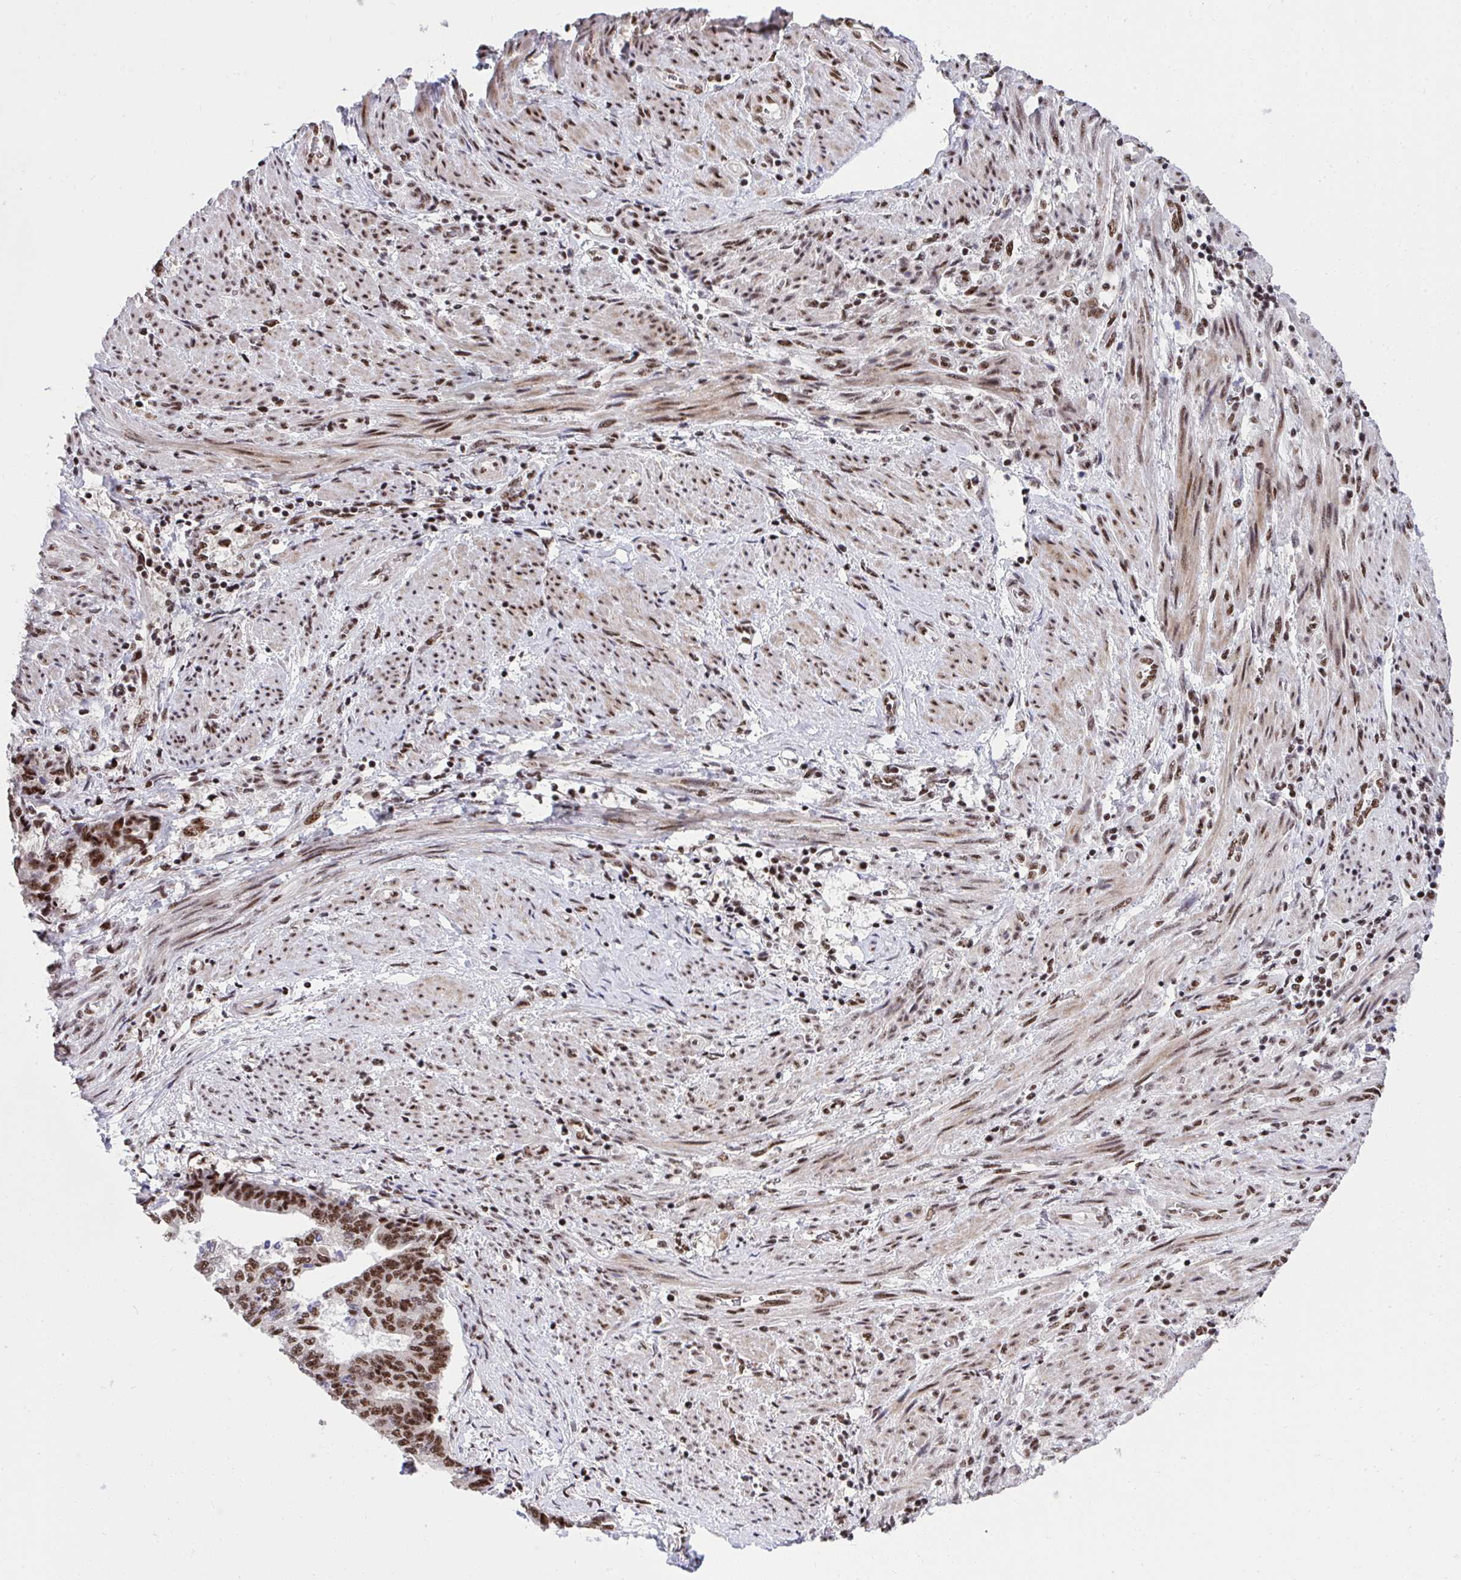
{"staining": {"intensity": "strong", "quantity": ">75%", "location": "nuclear"}, "tissue": "endometrial cancer", "cell_type": "Tumor cells", "image_type": "cancer", "snomed": [{"axis": "morphology", "description": "Adenocarcinoma, NOS"}, {"axis": "topography", "description": "Endometrium"}], "caption": "Immunohistochemistry (IHC) (DAB) staining of endometrial adenocarcinoma exhibits strong nuclear protein staining in about >75% of tumor cells.", "gene": "SYNE4", "patient": {"sex": "female", "age": 65}}